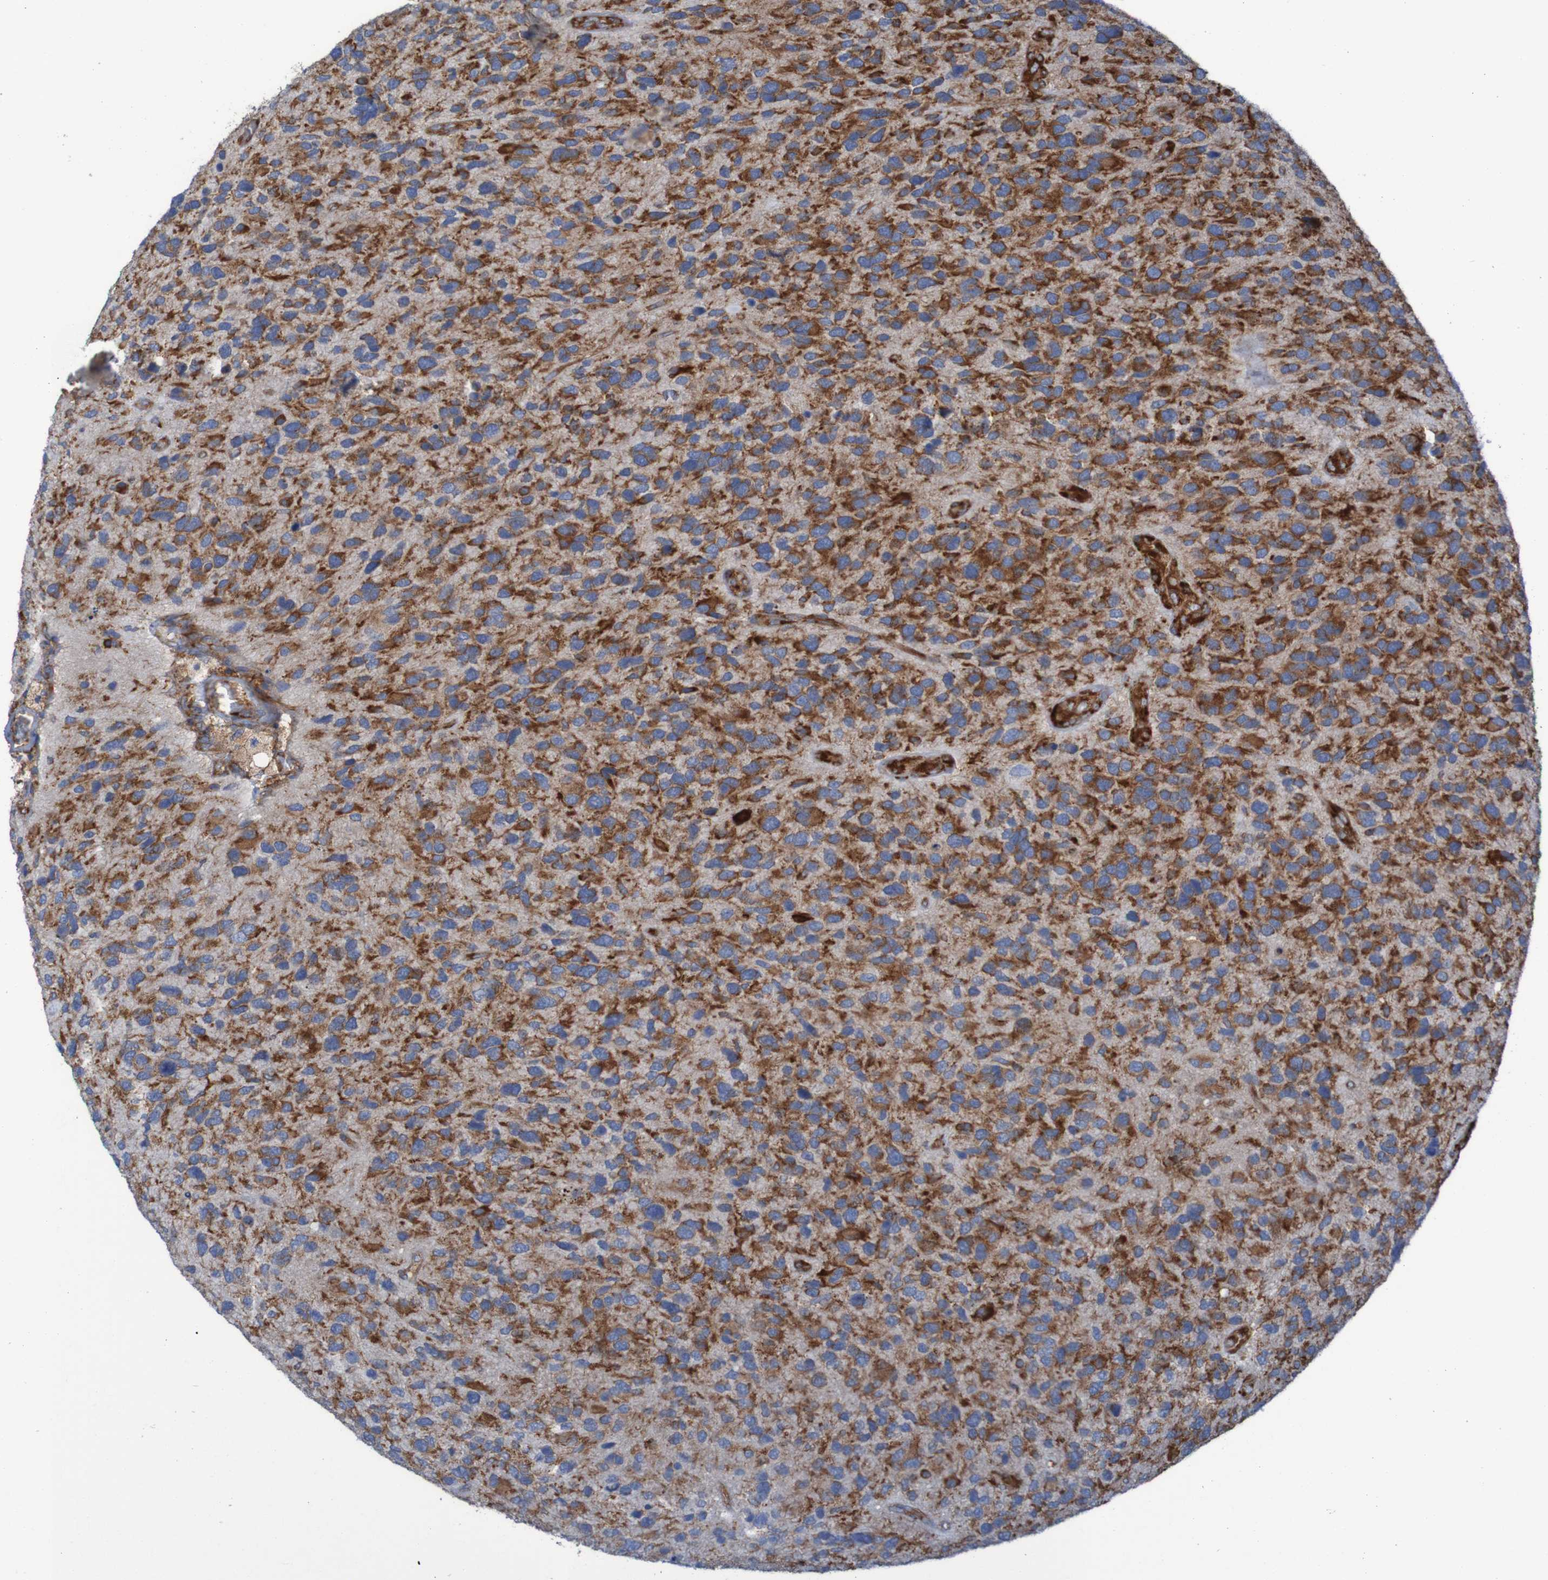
{"staining": {"intensity": "strong", "quantity": ">75%", "location": "cytoplasmic/membranous"}, "tissue": "glioma", "cell_type": "Tumor cells", "image_type": "cancer", "snomed": [{"axis": "morphology", "description": "Glioma, malignant, High grade"}, {"axis": "topography", "description": "Brain"}], "caption": "Glioma was stained to show a protein in brown. There is high levels of strong cytoplasmic/membranous expression in about >75% of tumor cells. (brown staining indicates protein expression, while blue staining denotes nuclei).", "gene": "RPL10", "patient": {"sex": "female", "age": 58}}